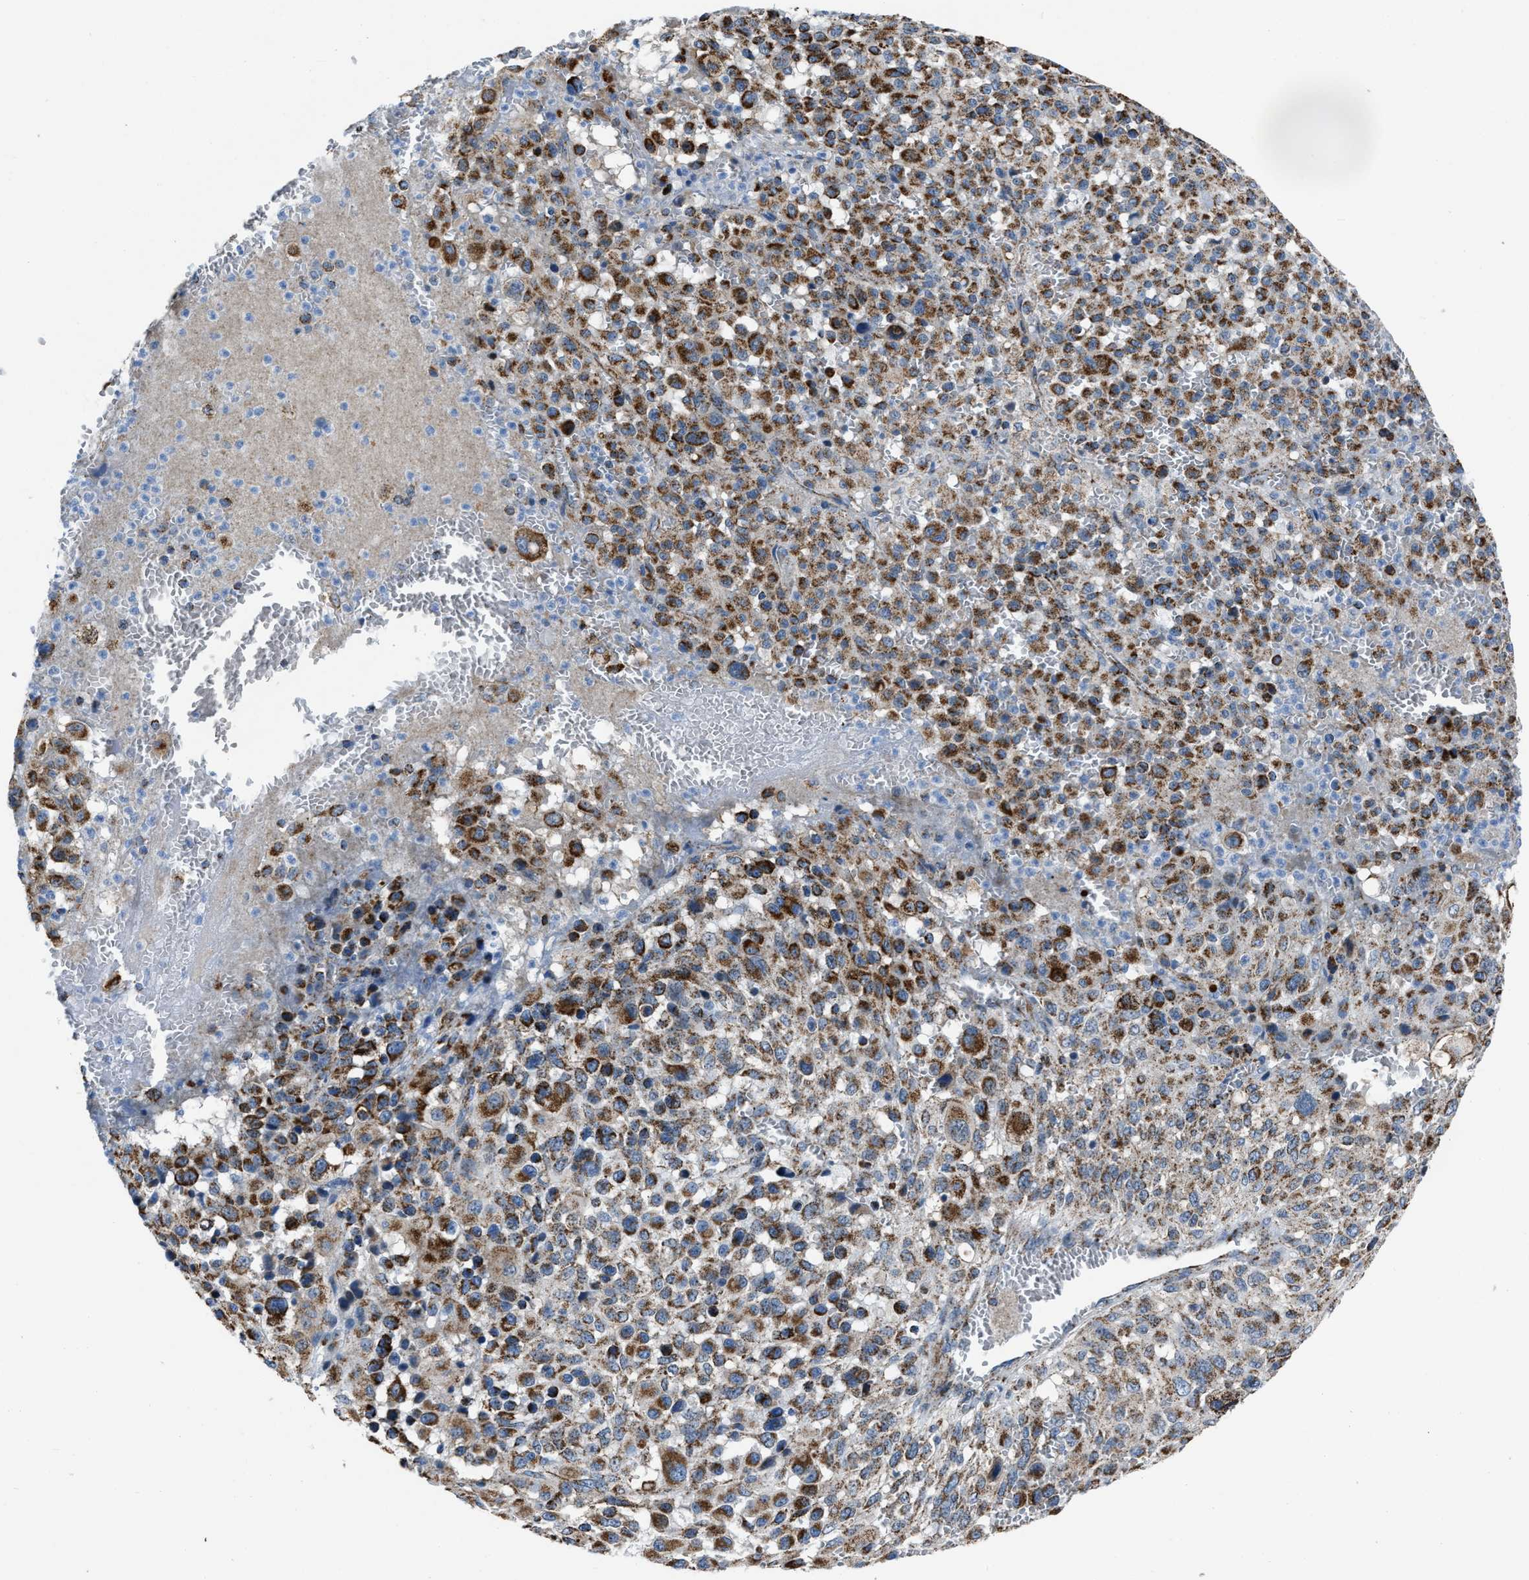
{"staining": {"intensity": "strong", "quantity": ">75%", "location": "cytoplasmic/membranous"}, "tissue": "melanoma", "cell_type": "Tumor cells", "image_type": "cancer", "snomed": [{"axis": "morphology", "description": "Malignant melanoma, Metastatic site"}, {"axis": "topography", "description": "Skin"}], "caption": "Immunohistochemical staining of melanoma exhibits high levels of strong cytoplasmic/membranous protein expression in about >75% of tumor cells.", "gene": "NSD3", "patient": {"sex": "female", "age": 74}}